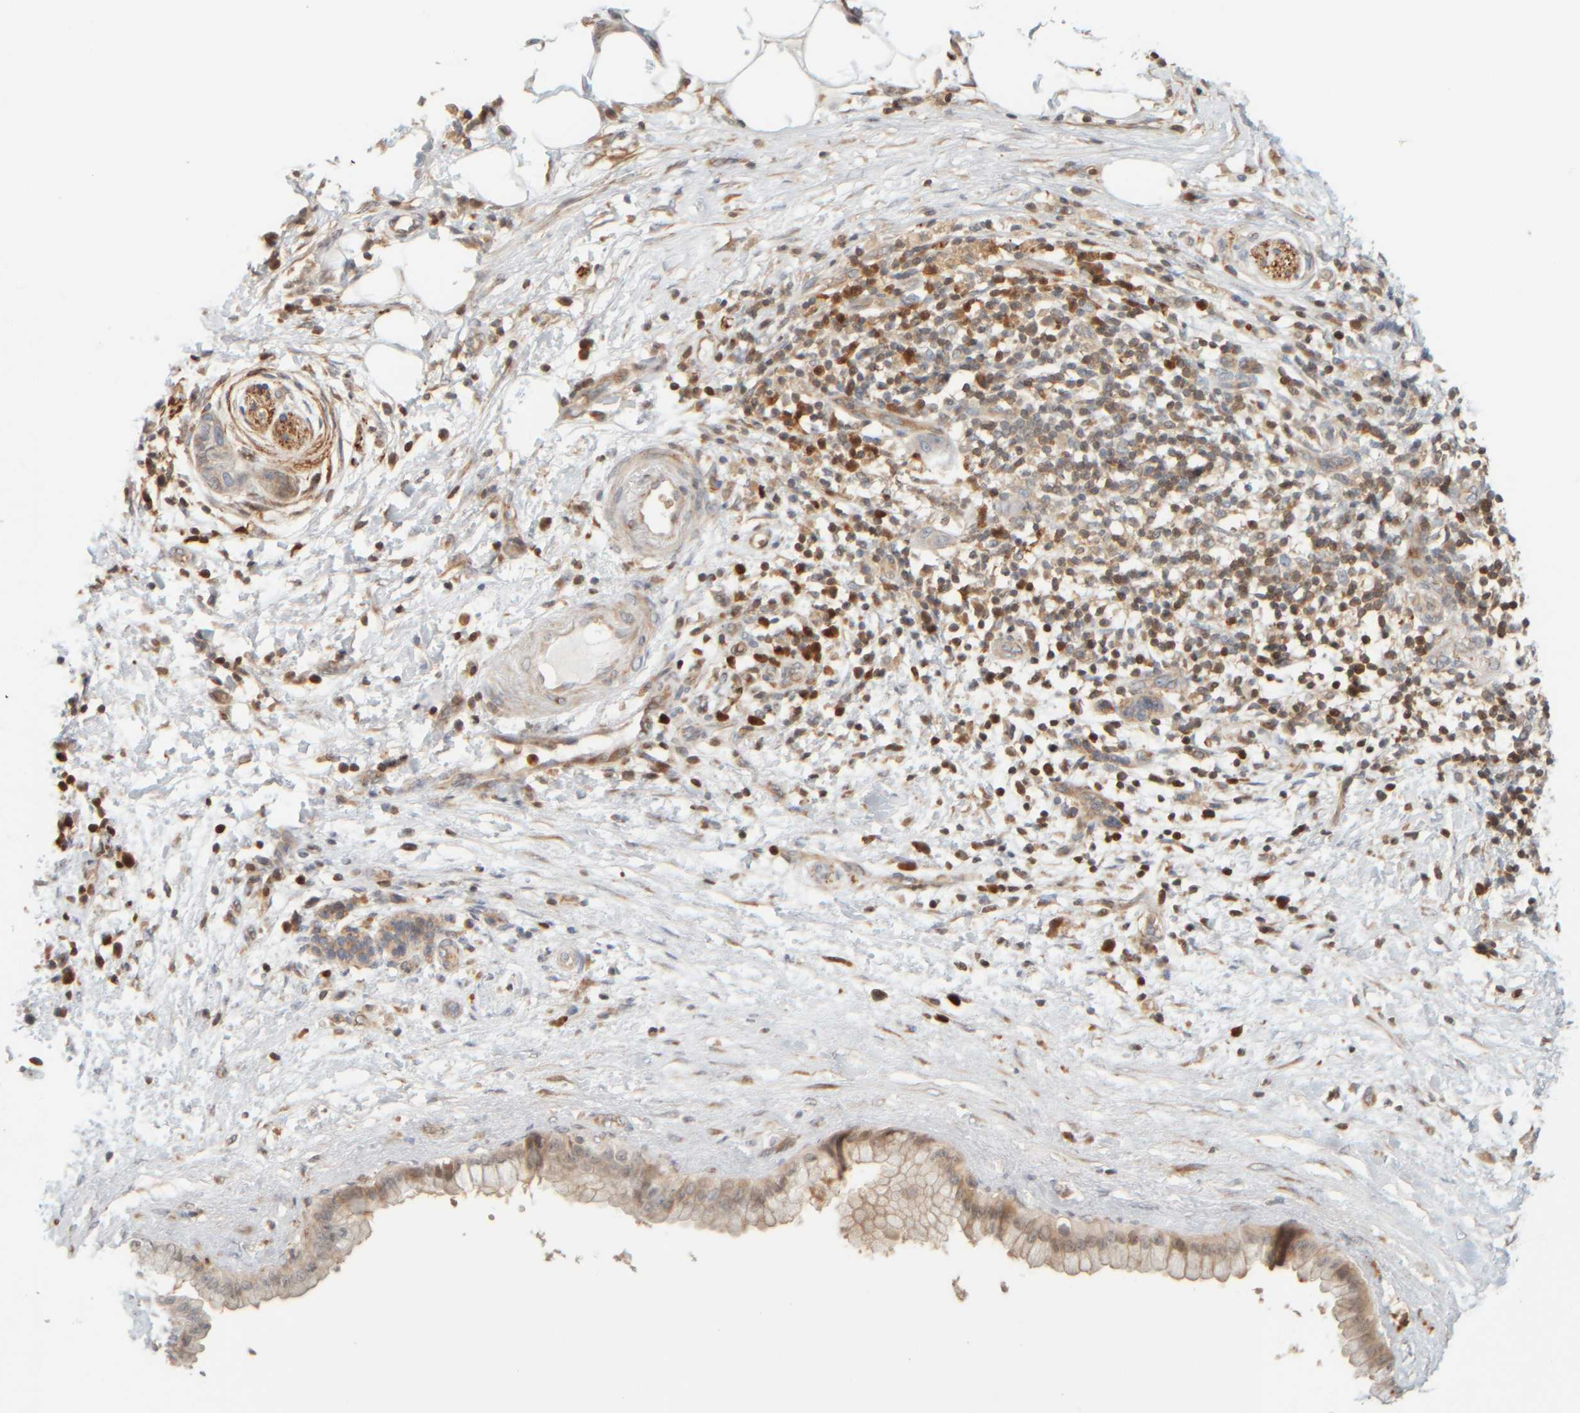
{"staining": {"intensity": "moderate", "quantity": ">75%", "location": "cytoplasmic/membranous"}, "tissue": "pancreatic cancer", "cell_type": "Tumor cells", "image_type": "cancer", "snomed": [{"axis": "morphology", "description": "Adenocarcinoma, NOS"}, {"axis": "topography", "description": "Pancreas"}], "caption": "IHC (DAB) staining of pancreatic cancer (adenocarcinoma) demonstrates moderate cytoplasmic/membranous protein positivity in about >75% of tumor cells. IHC stains the protein of interest in brown and the nuclei are stained blue.", "gene": "PTGES3L-AARSD1", "patient": {"sex": "female", "age": 78}}